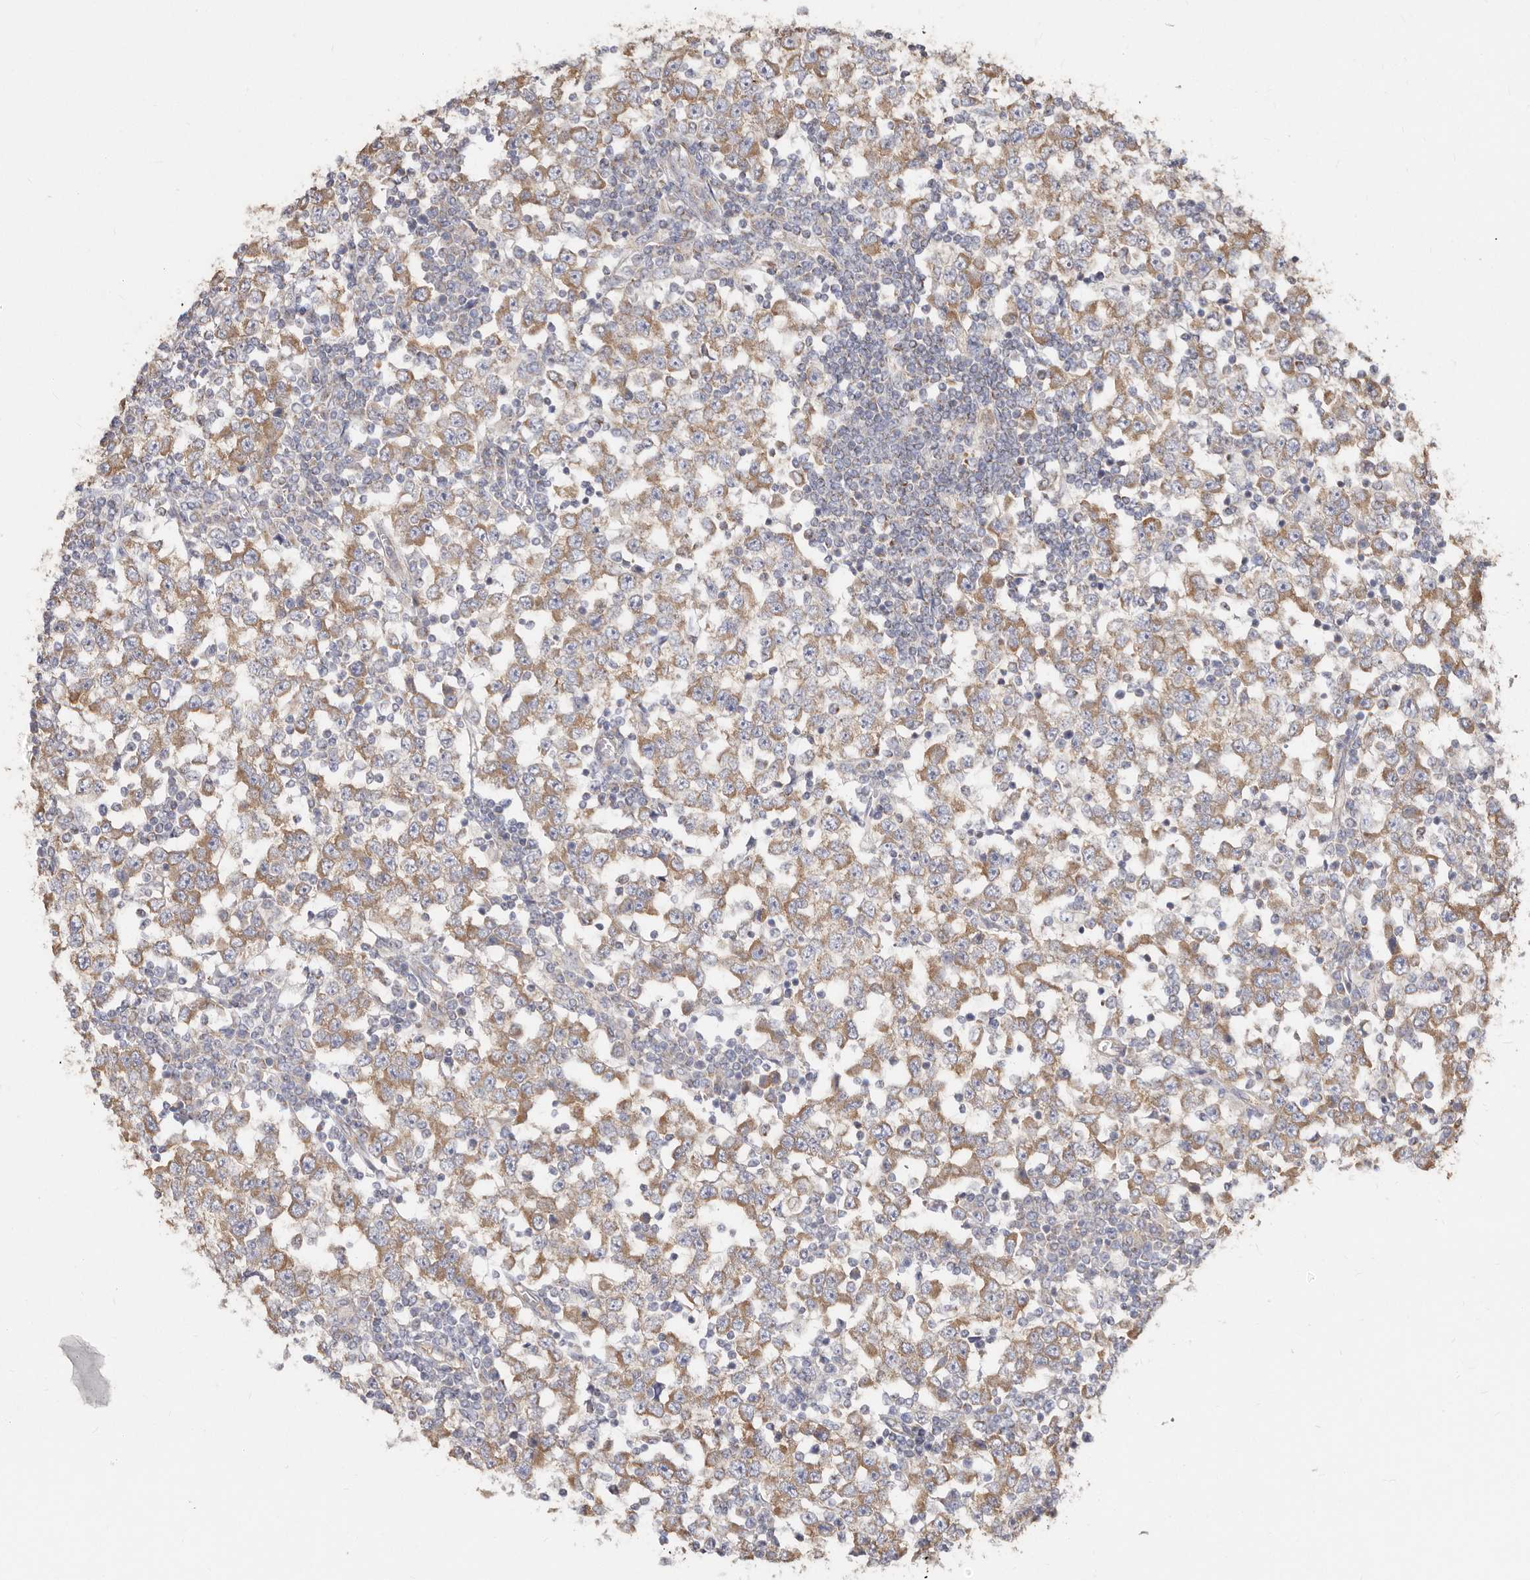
{"staining": {"intensity": "moderate", "quantity": ">75%", "location": "cytoplasmic/membranous"}, "tissue": "testis cancer", "cell_type": "Tumor cells", "image_type": "cancer", "snomed": [{"axis": "morphology", "description": "Seminoma, NOS"}, {"axis": "topography", "description": "Testis"}], "caption": "Protein expression analysis of seminoma (testis) demonstrates moderate cytoplasmic/membranous expression in about >75% of tumor cells. Ihc stains the protein of interest in brown and the nuclei are stained blue.", "gene": "BAIAP2L1", "patient": {"sex": "male", "age": 65}}